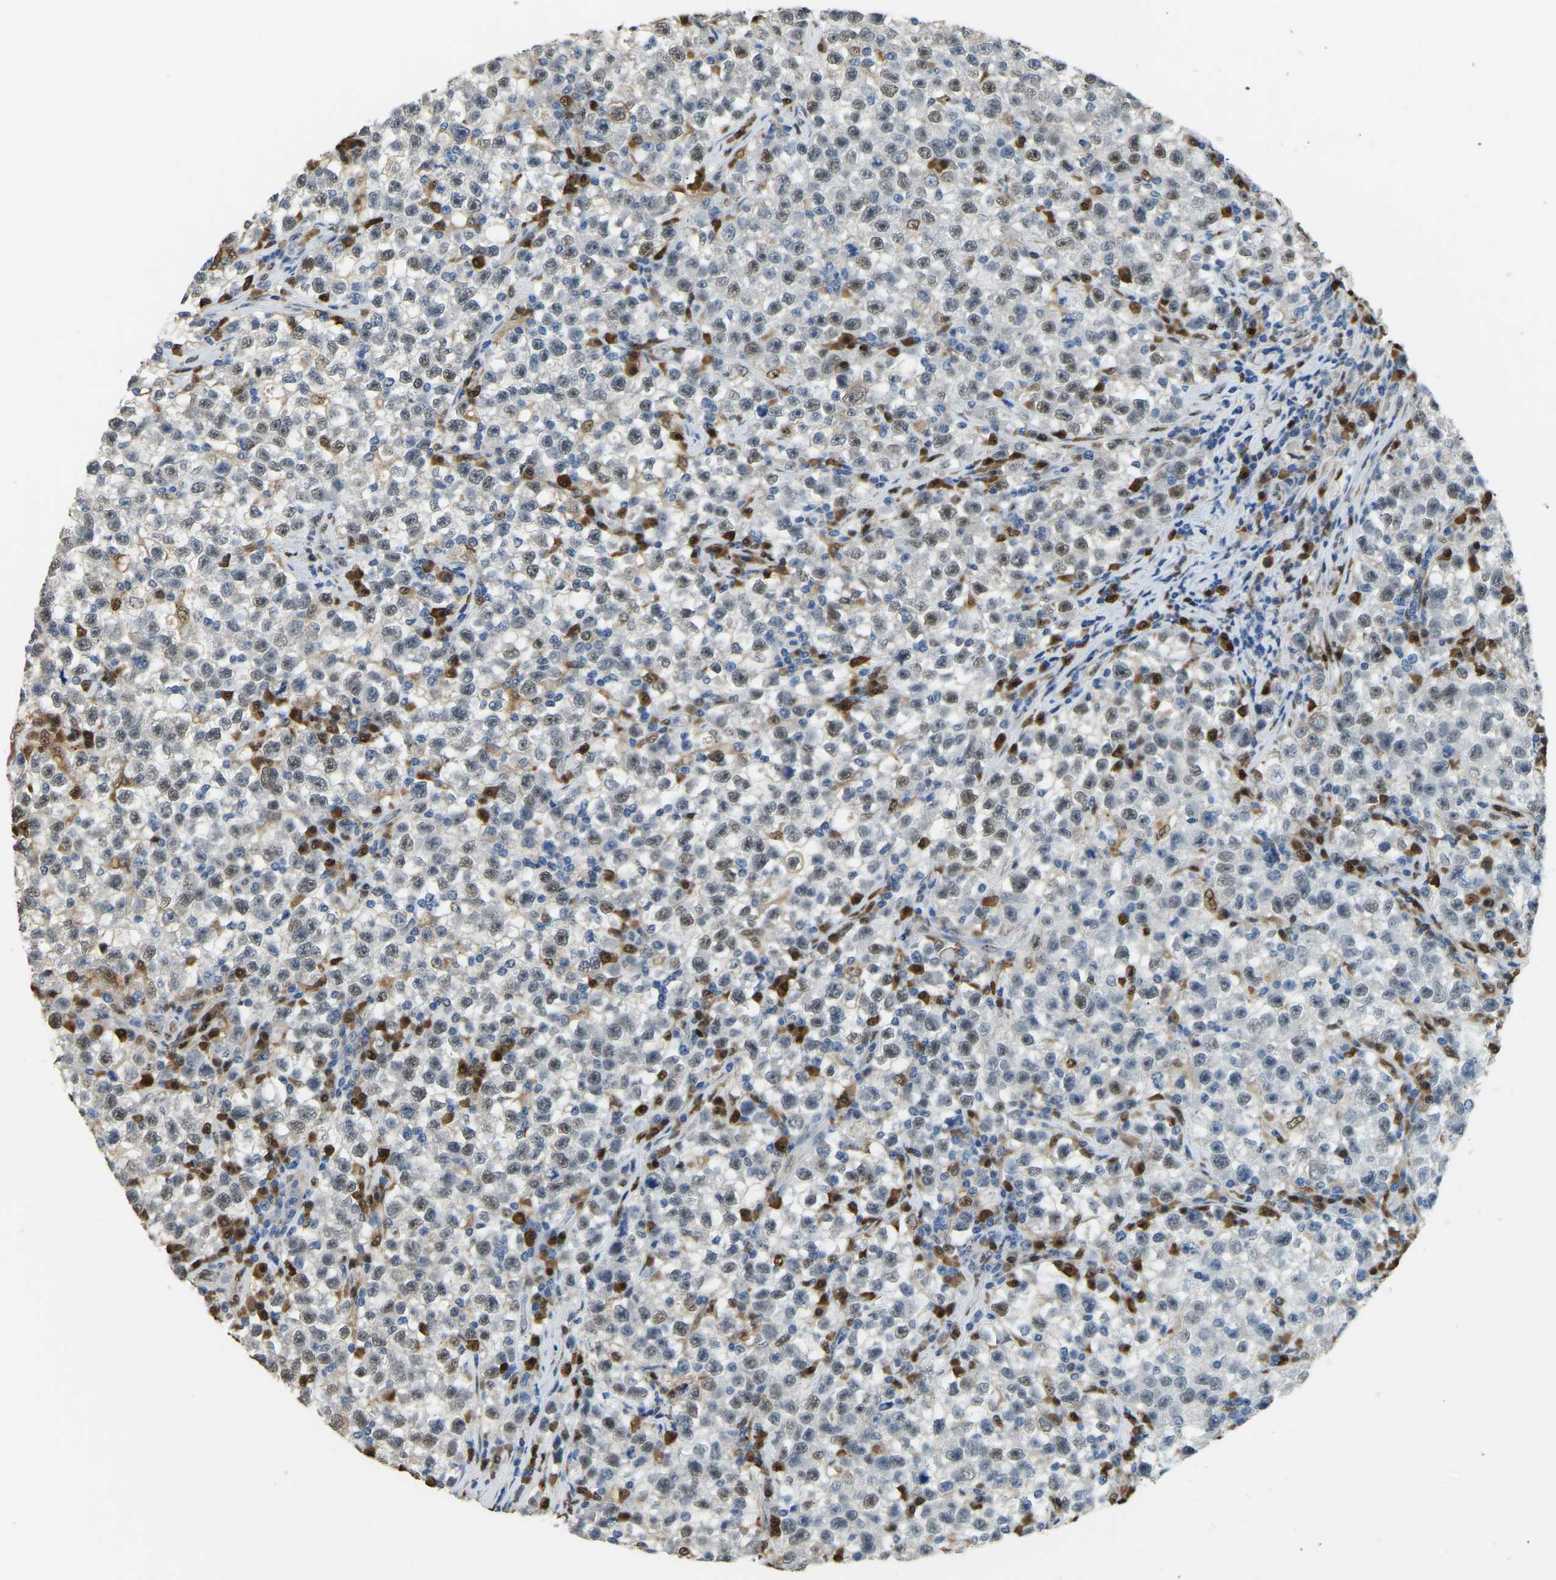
{"staining": {"intensity": "weak", "quantity": "25%-75%", "location": "nuclear"}, "tissue": "testis cancer", "cell_type": "Tumor cells", "image_type": "cancer", "snomed": [{"axis": "morphology", "description": "Seminoma, NOS"}, {"axis": "topography", "description": "Testis"}], "caption": "Testis cancer (seminoma) was stained to show a protein in brown. There is low levels of weak nuclear expression in about 25%-75% of tumor cells. (Brightfield microscopy of DAB IHC at high magnification).", "gene": "NANS", "patient": {"sex": "male", "age": 22}}